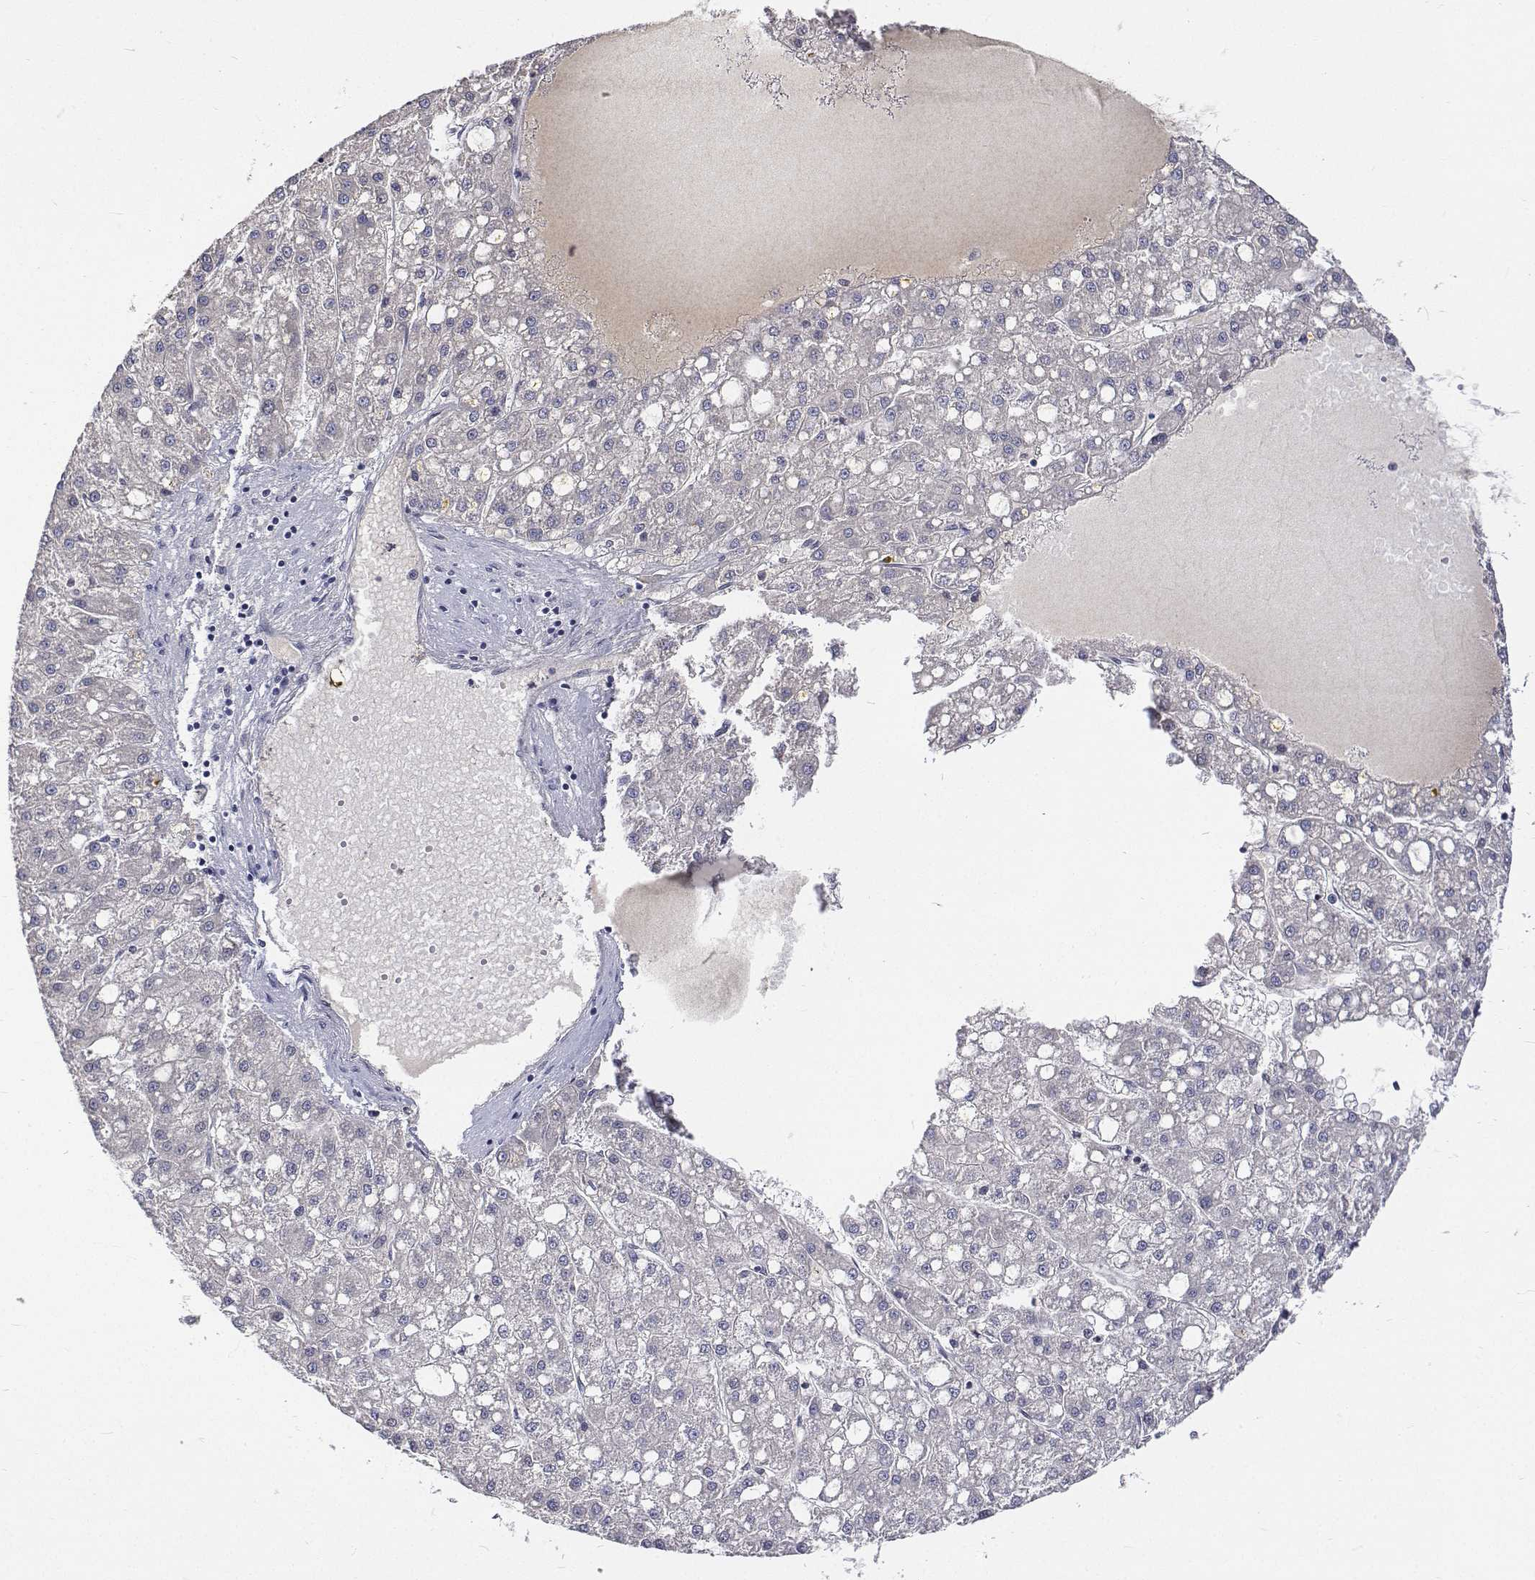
{"staining": {"intensity": "negative", "quantity": "none", "location": "none"}, "tissue": "liver cancer", "cell_type": "Tumor cells", "image_type": "cancer", "snomed": [{"axis": "morphology", "description": "Carcinoma, Hepatocellular, NOS"}, {"axis": "topography", "description": "Liver"}], "caption": "DAB (3,3'-diaminobenzidine) immunohistochemical staining of human hepatocellular carcinoma (liver) demonstrates no significant staining in tumor cells.", "gene": "ATRX", "patient": {"sex": "male", "age": 67}}